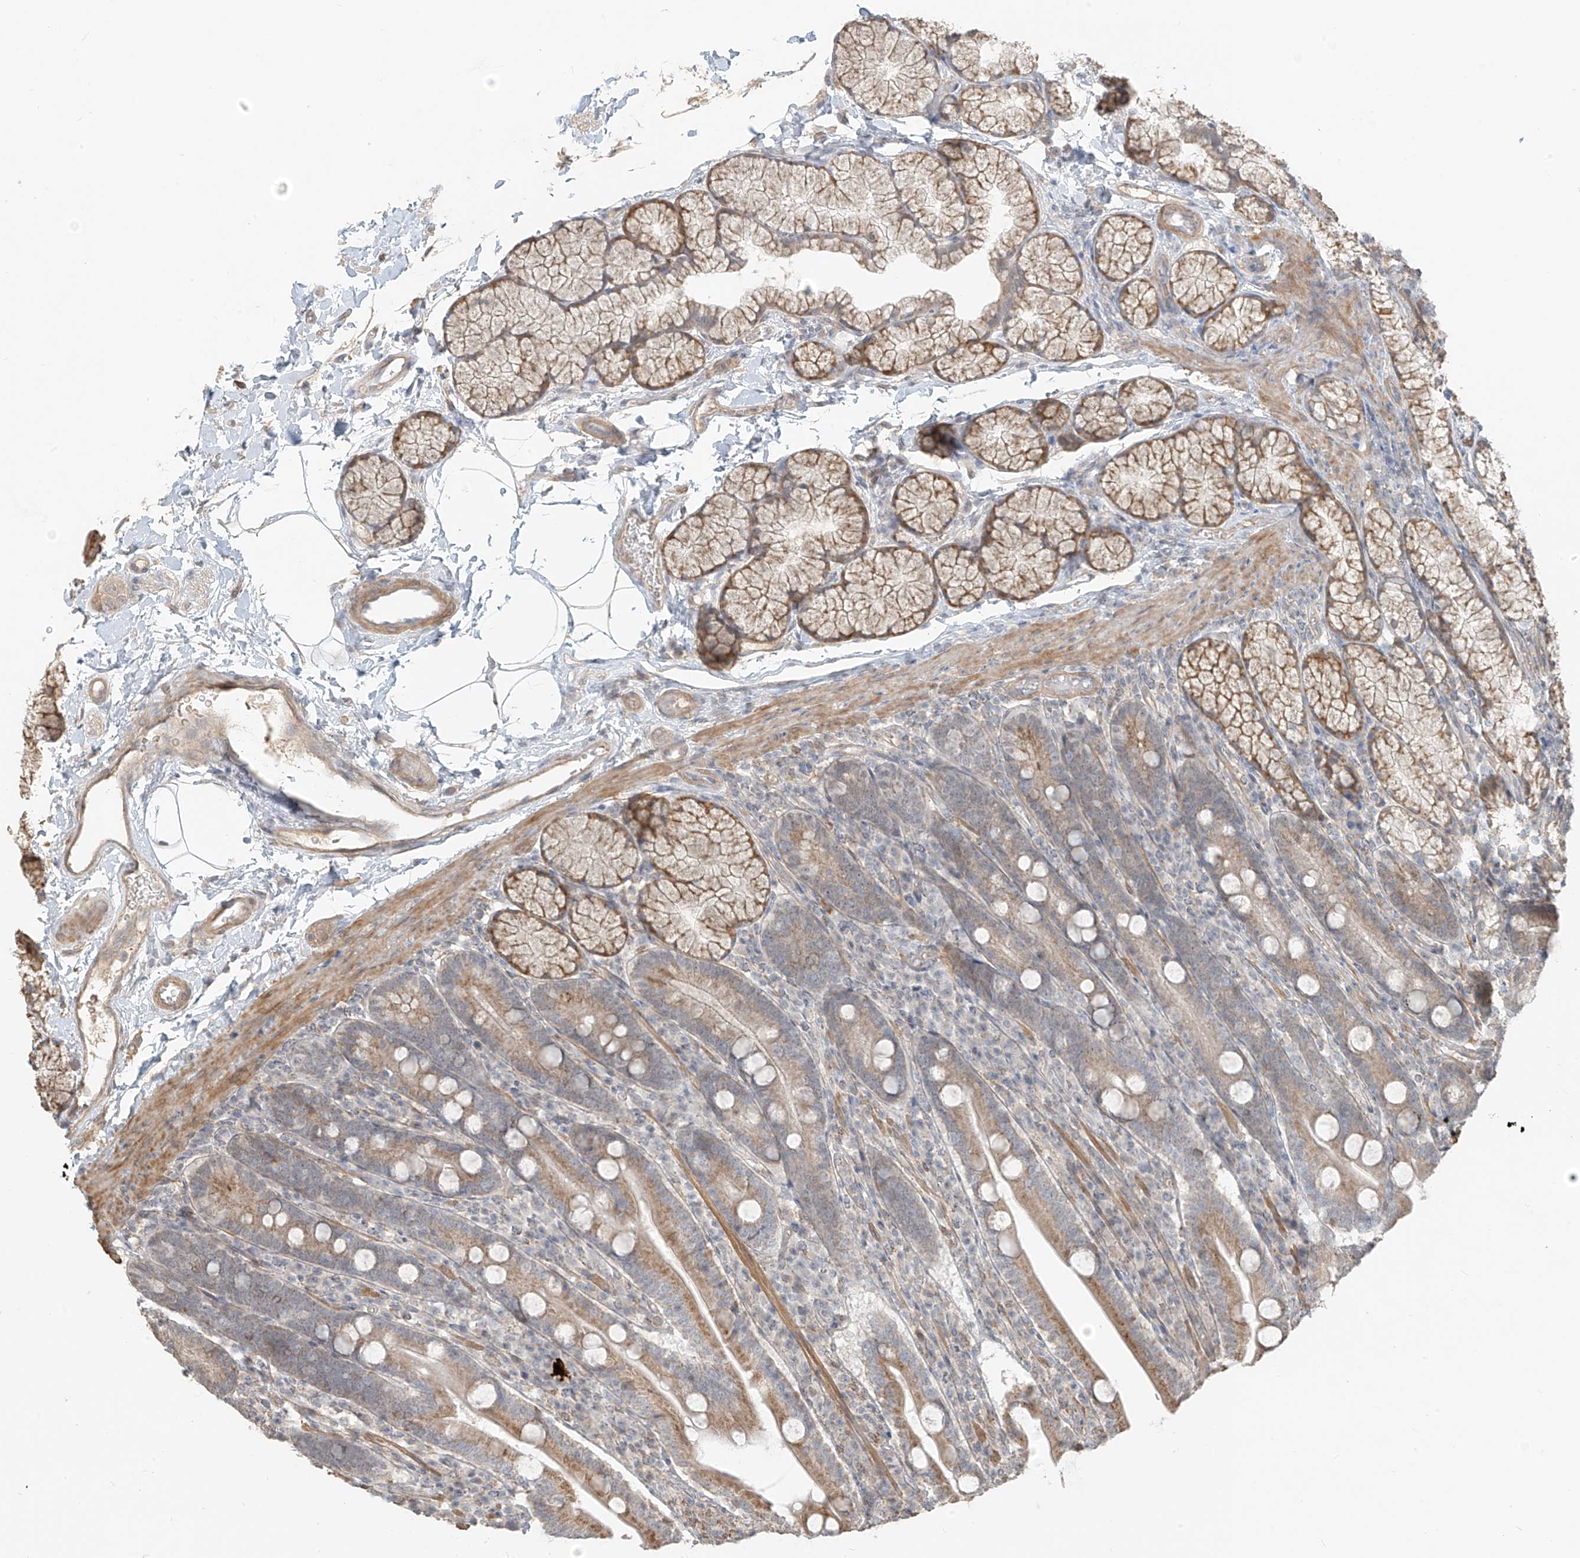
{"staining": {"intensity": "strong", "quantity": ">75%", "location": "cytoplasmic/membranous"}, "tissue": "duodenum", "cell_type": "Glandular cells", "image_type": "normal", "snomed": [{"axis": "morphology", "description": "Normal tissue, NOS"}, {"axis": "topography", "description": "Duodenum"}], "caption": "Glandular cells demonstrate strong cytoplasmic/membranous expression in approximately >75% of cells in benign duodenum.", "gene": "ABCD1", "patient": {"sex": "male", "age": 35}}